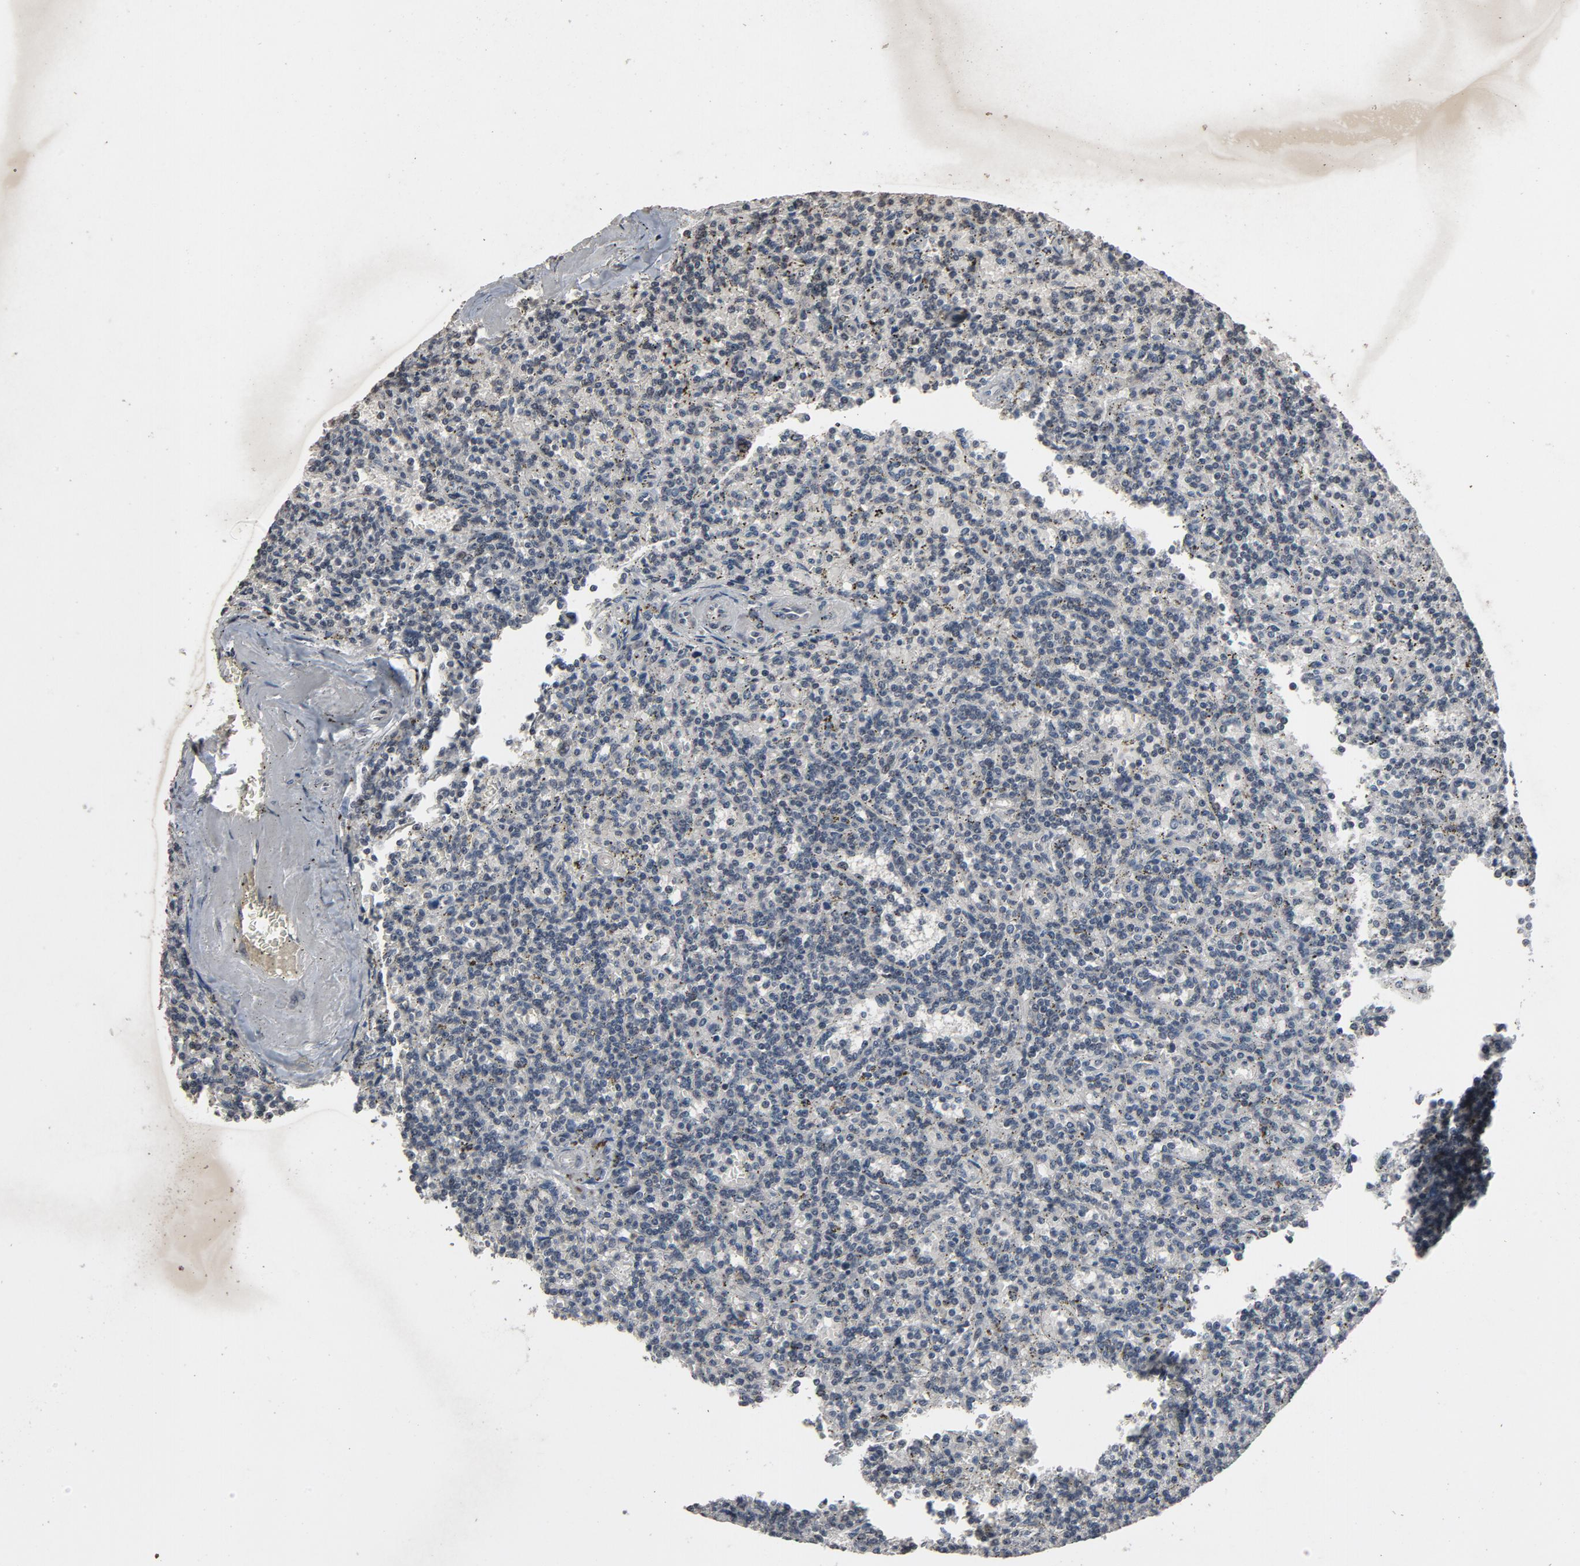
{"staining": {"intensity": "negative", "quantity": "none", "location": "none"}, "tissue": "lymphoma", "cell_type": "Tumor cells", "image_type": "cancer", "snomed": [{"axis": "morphology", "description": "Malignant lymphoma, non-Hodgkin's type, Low grade"}, {"axis": "topography", "description": "Spleen"}], "caption": "Tumor cells are negative for brown protein staining in malignant lymphoma, non-Hodgkin's type (low-grade). (Stains: DAB (3,3'-diaminobenzidine) immunohistochemistry (IHC) with hematoxylin counter stain, Microscopy: brightfield microscopy at high magnification).", "gene": "POM121", "patient": {"sex": "male", "age": 73}}